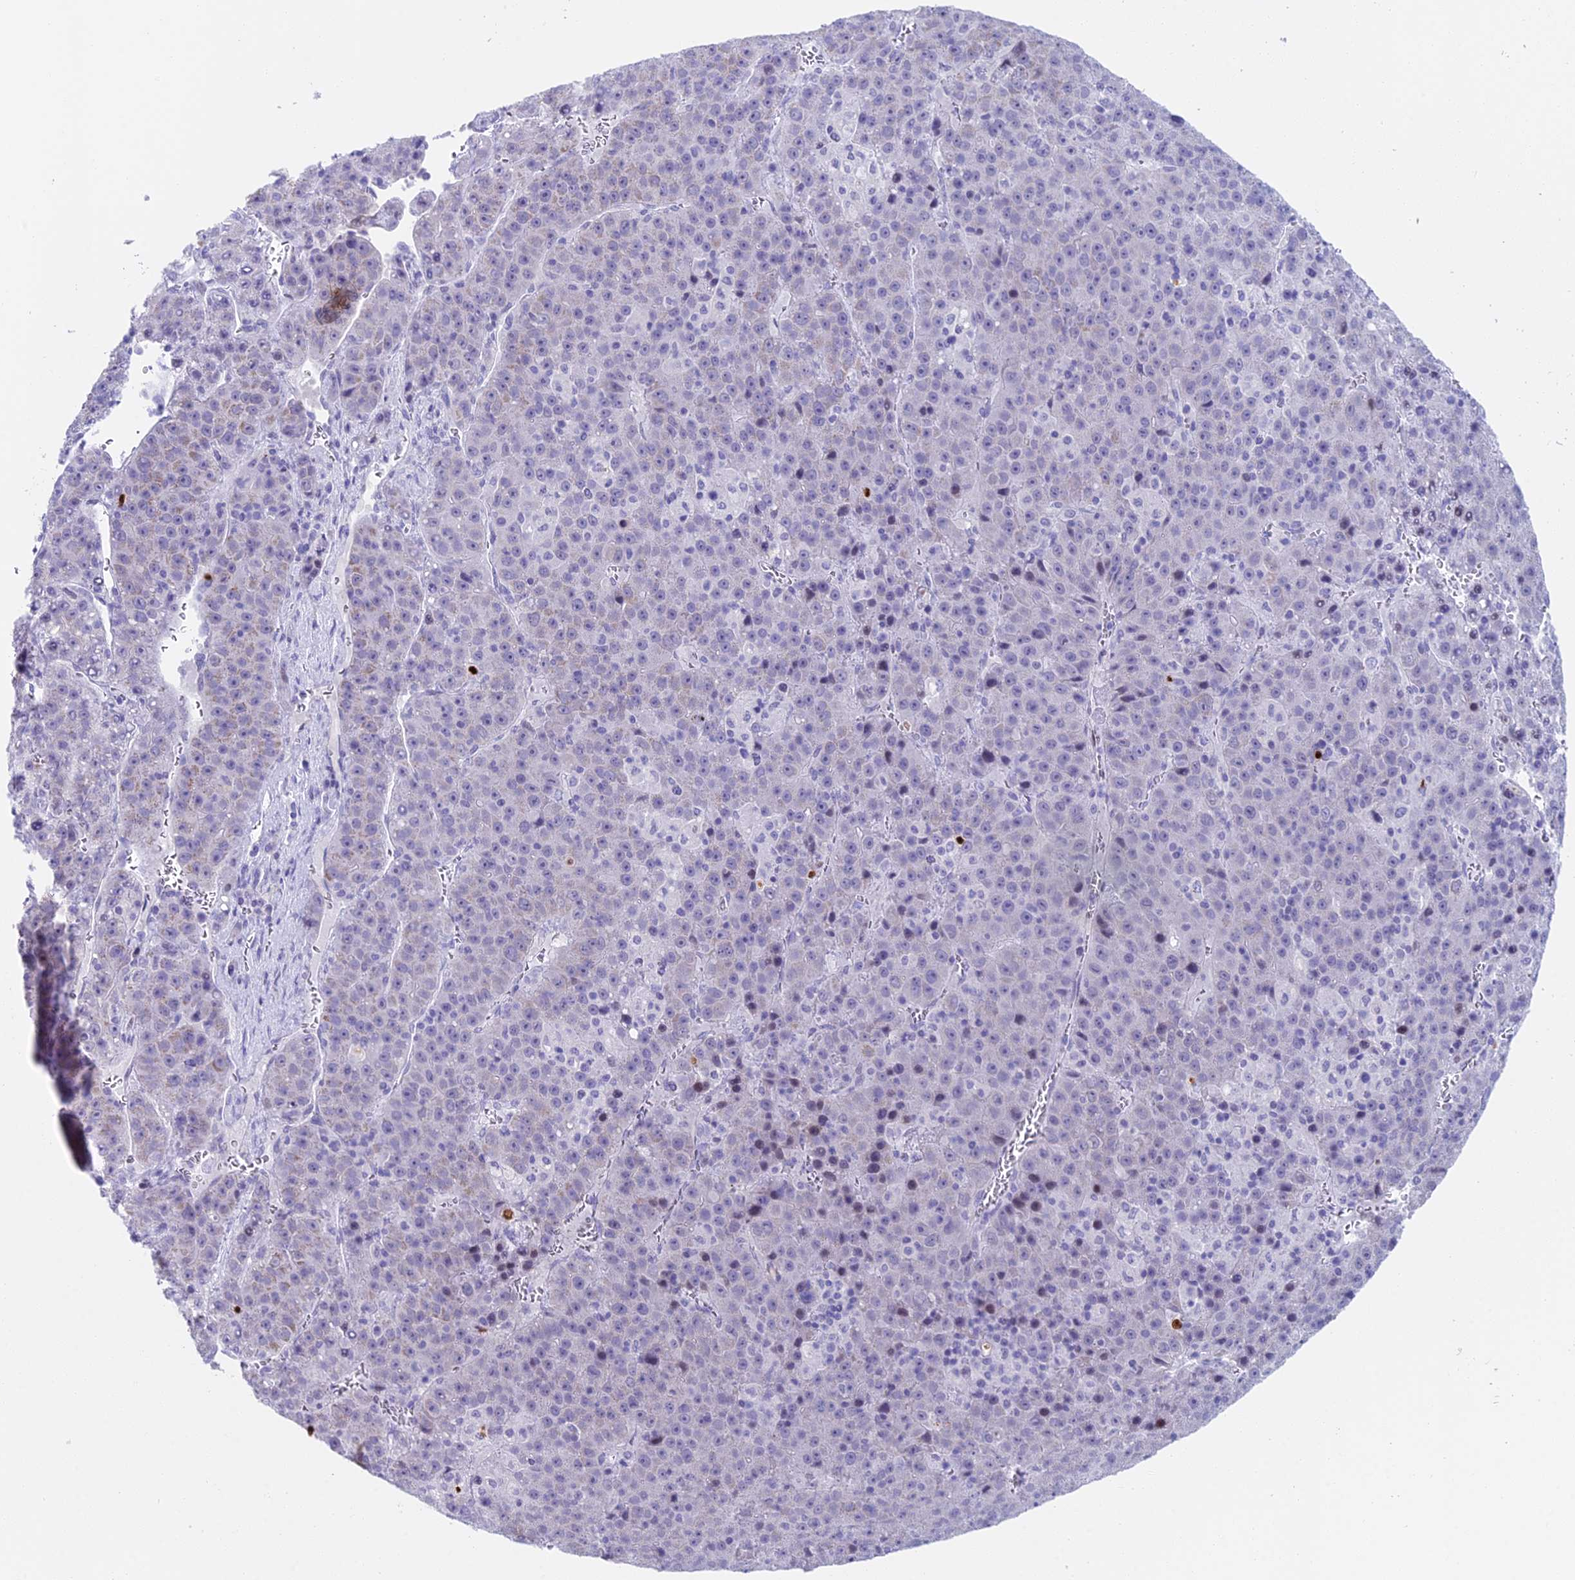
{"staining": {"intensity": "negative", "quantity": "none", "location": "none"}, "tissue": "liver cancer", "cell_type": "Tumor cells", "image_type": "cancer", "snomed": [{"axis": "morphology", "description": "Carcinoma, Hepatocellular, NOS"}, {"axis": "topography", "description": "Liver"}], "caption": "A micrograph of human liver cancer (hepatocellular carcinoma) is negative for staining in tumor cells.", "gene": "CC2D2A", "patient": {"sex": "female", "age": 53}}